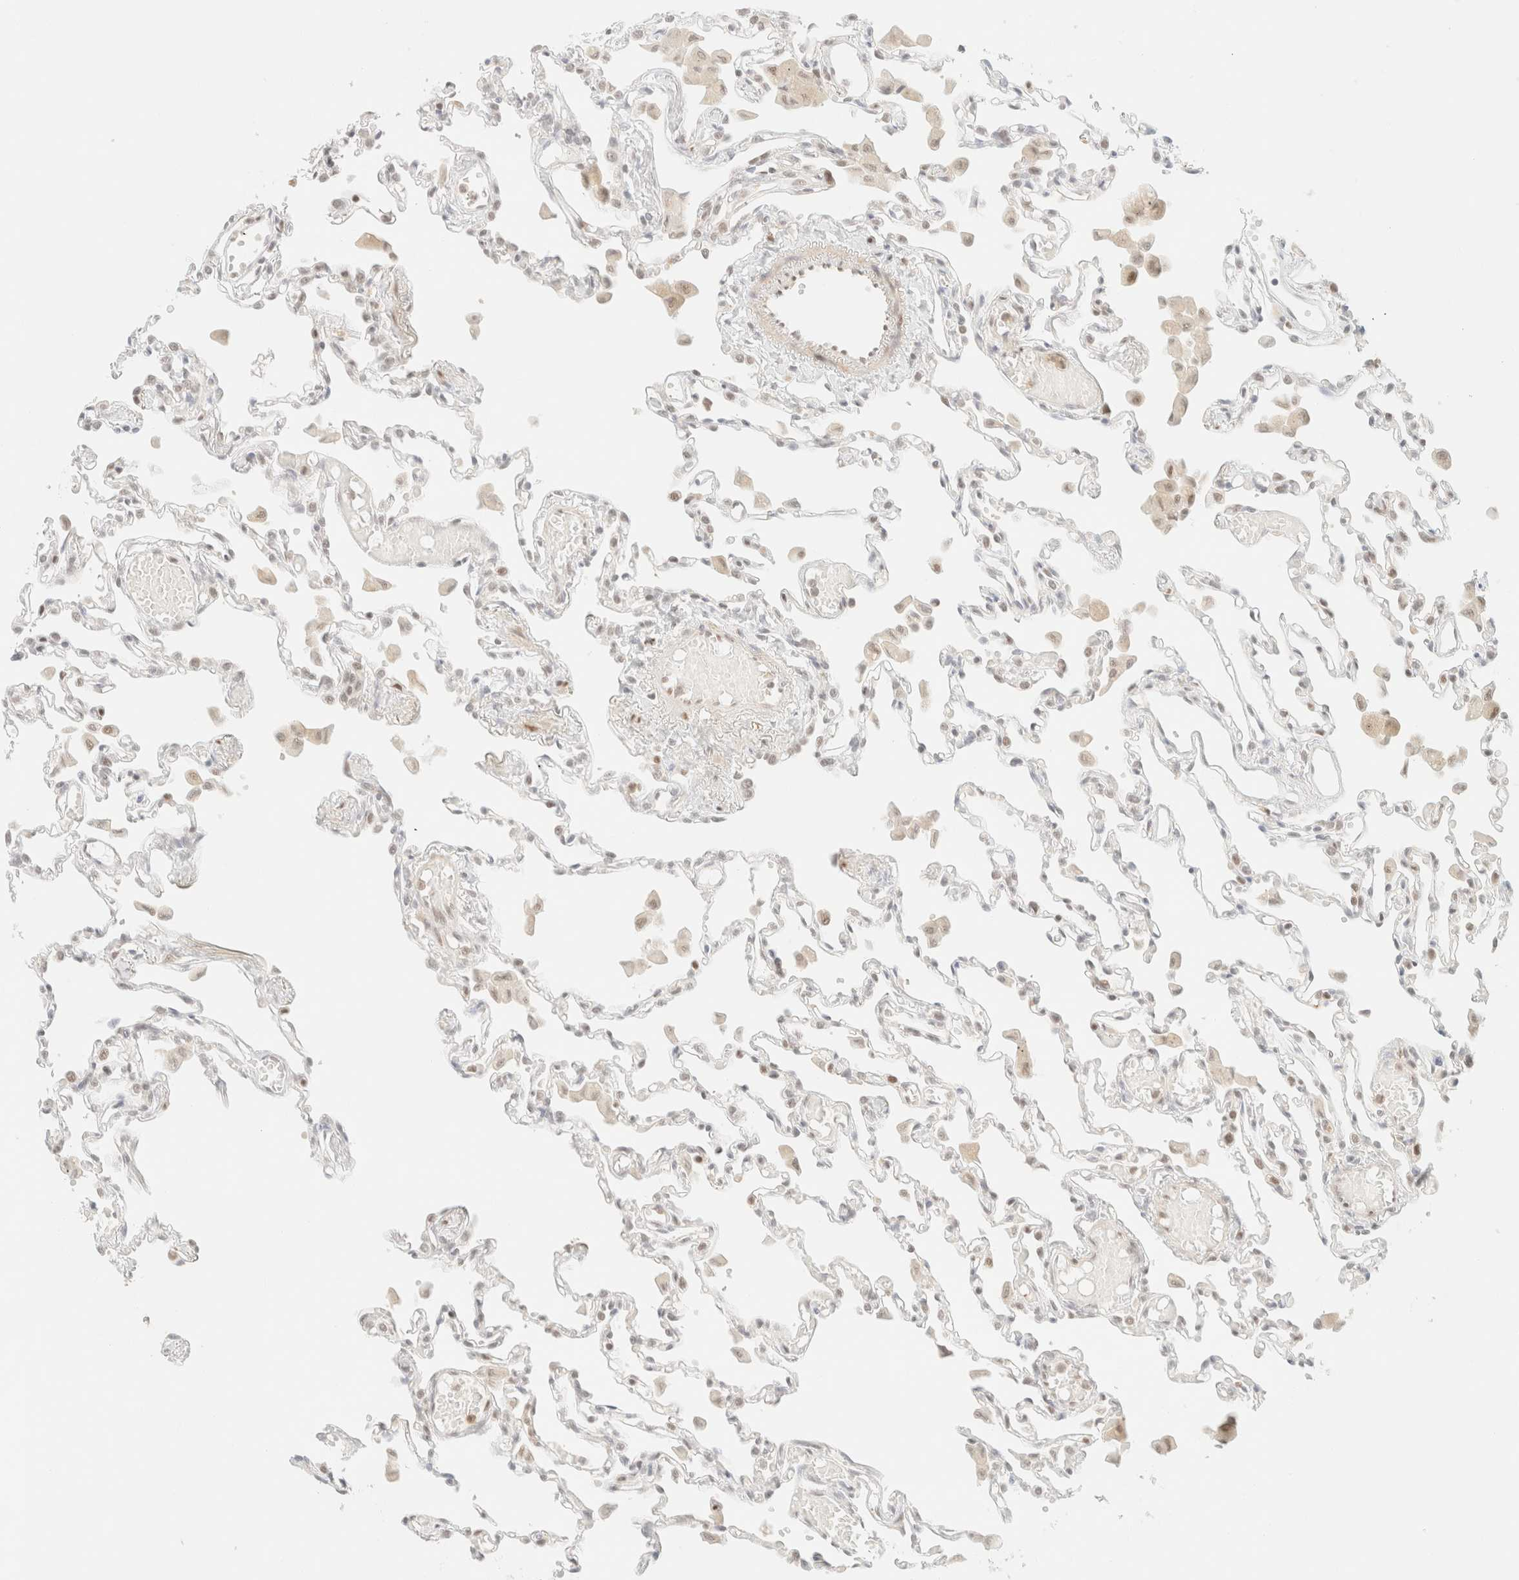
{"staining": {"intensity": "negative", "quantity": "none", "location": "none"}, "tissue": "lung", "cell_type": "Alveolar cells", "image_type": "normal", "snomed": [{"axis": "morphology", "description": "Normal tissue, NOS"}, {"axis": "topography", "description": "Bronchus"}, {"axis": "topography", "description": "Lung"}], "caption": "Histopathology image shows no significant protein expression in alveolar cells of unremarkable lung.", "gene": "TSR1", "patient": {"sex": "female", "age": 49}}